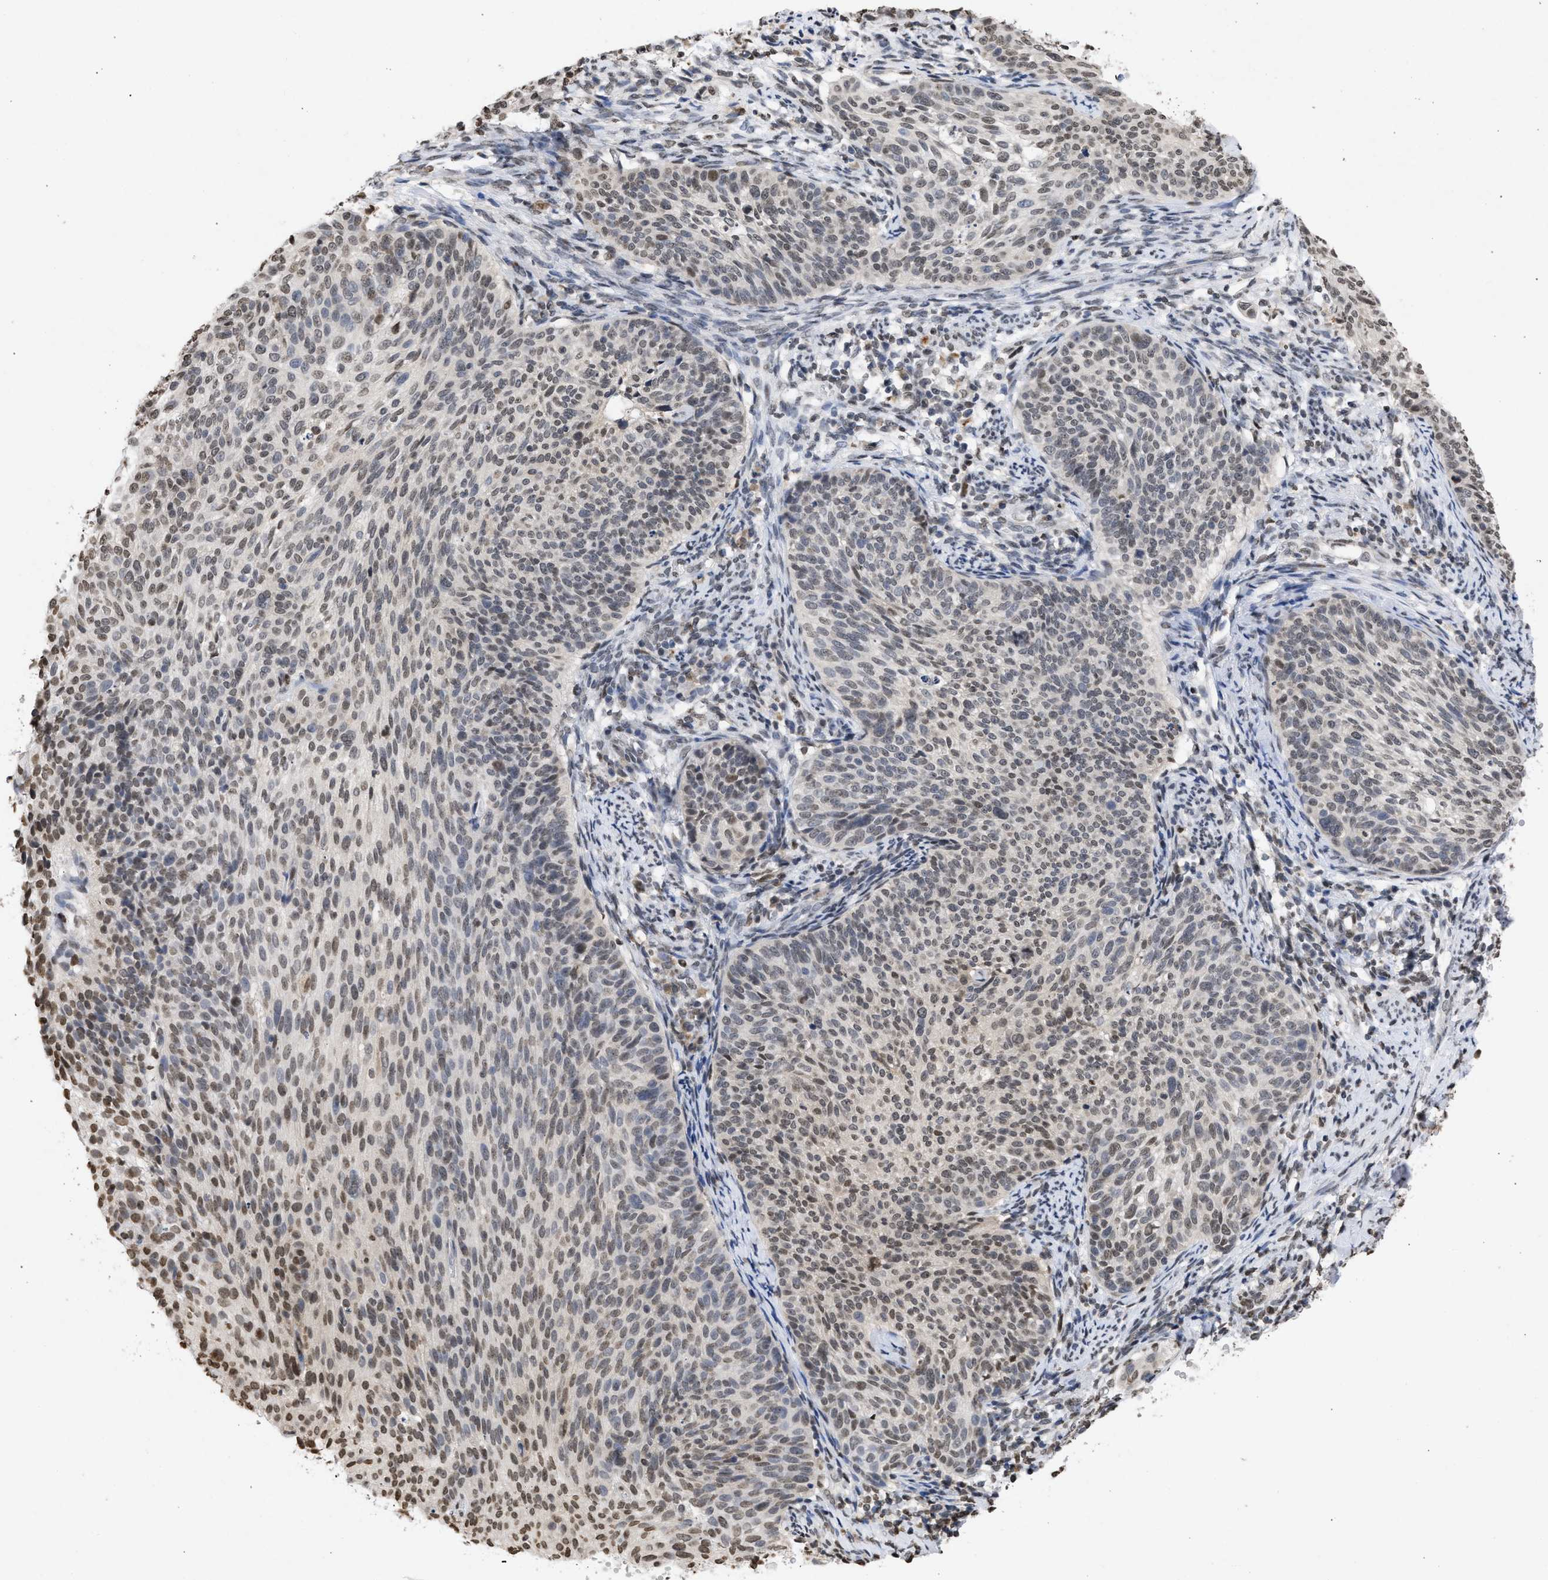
{"staining": {"intensity": "weak", "quantity": ">75%", "location": "nuclear"}, "tissue": "cervical cancer", "cell_type": "Tumor cells", "image_type": "cancer", "snomed": [{"axis": "morphology", "description": "Squamous cell carcinoma, NOS"}, {"axis": "topography", "description": "Cervix"}], "caption": "Weak nuclear expression for a protein is appreciated in about >75% of tumor cells of squamous cell carcinoma (cervical) using IHC.", "gene": "NUP35", "patient": {"sex": "female", "age": 70}}